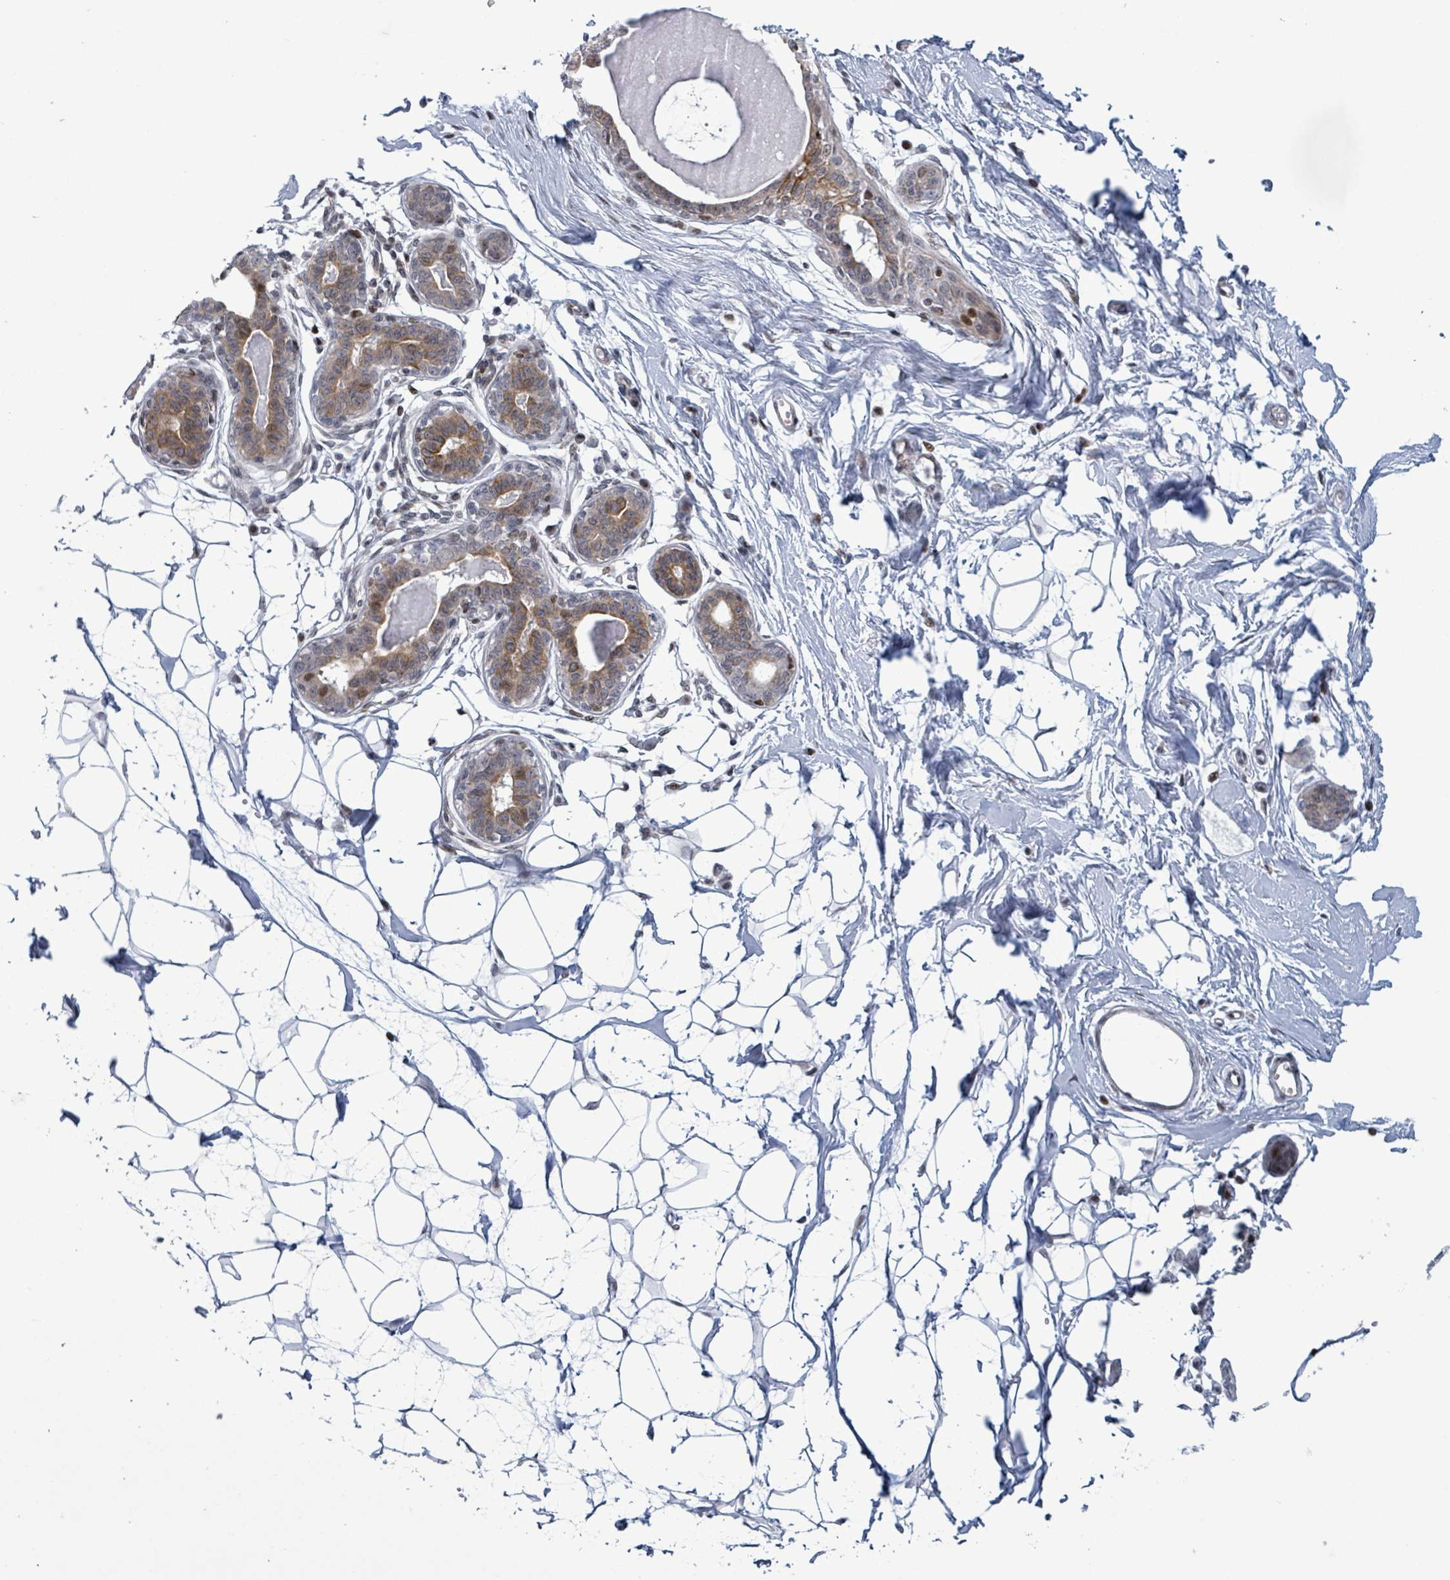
{"staining": {"intensity": "negative", "quantity": "none", "location": "none"}, "tissue": "breast", "cell_type": "Adipocytes", "image_type": "normal", "snomed": [{"axis": "morphology", "description": "Normal tissue, NOS"}, {"axis": "topography", "description": "Breast"}], "caption": "A micrograph of human breast is negative for staining in adipocytes. Nuclei are stained in blue.", "gene": "FNDC4", "patient": {"sex": "female", "age": 45}}